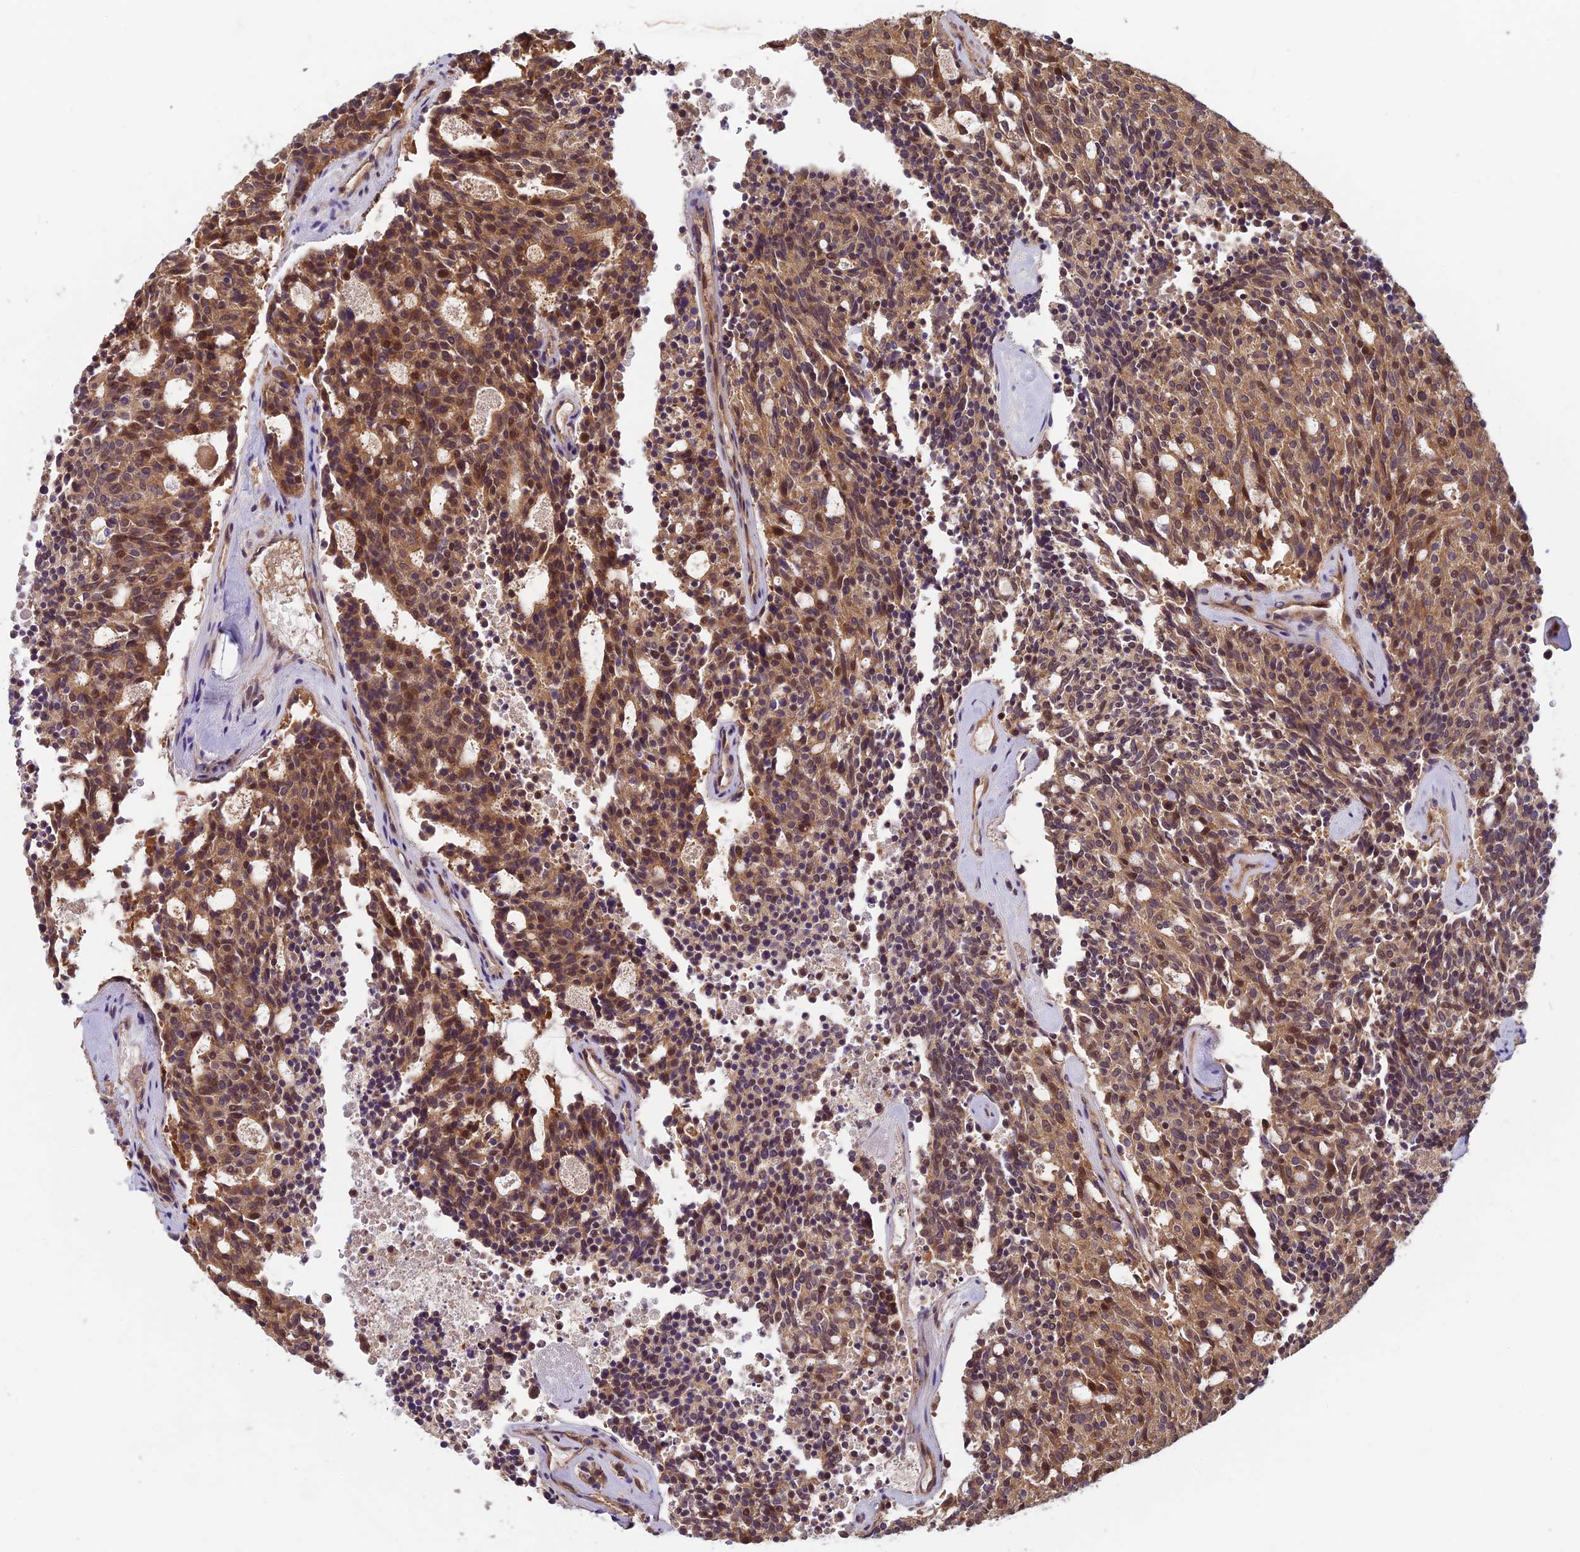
{"staining": {"intensity": "moderate", "quantity": ">75%", "location": "cytoplasmic/membranous,nuclear"}, "tissue": "carcinoid", "cell_type": "Tumor cells", "image_type": "cancer", "snomed": [{"axis": "morphology", "description": "Carcinoid, malignant, NOS"}, {"axis": "topography", "description": "Pancreas"}], "caption": "The immunohistochemical stain shows moderate cytoplasmic/membranous and nuclear staining in tumor cells of carcinoid (malignant) tissue. (brown staining indicates protein expression, while blue staining denotes nuclei).", "gene": "PIKFYVE", "patient": {"sex": "female", "age": 54}}